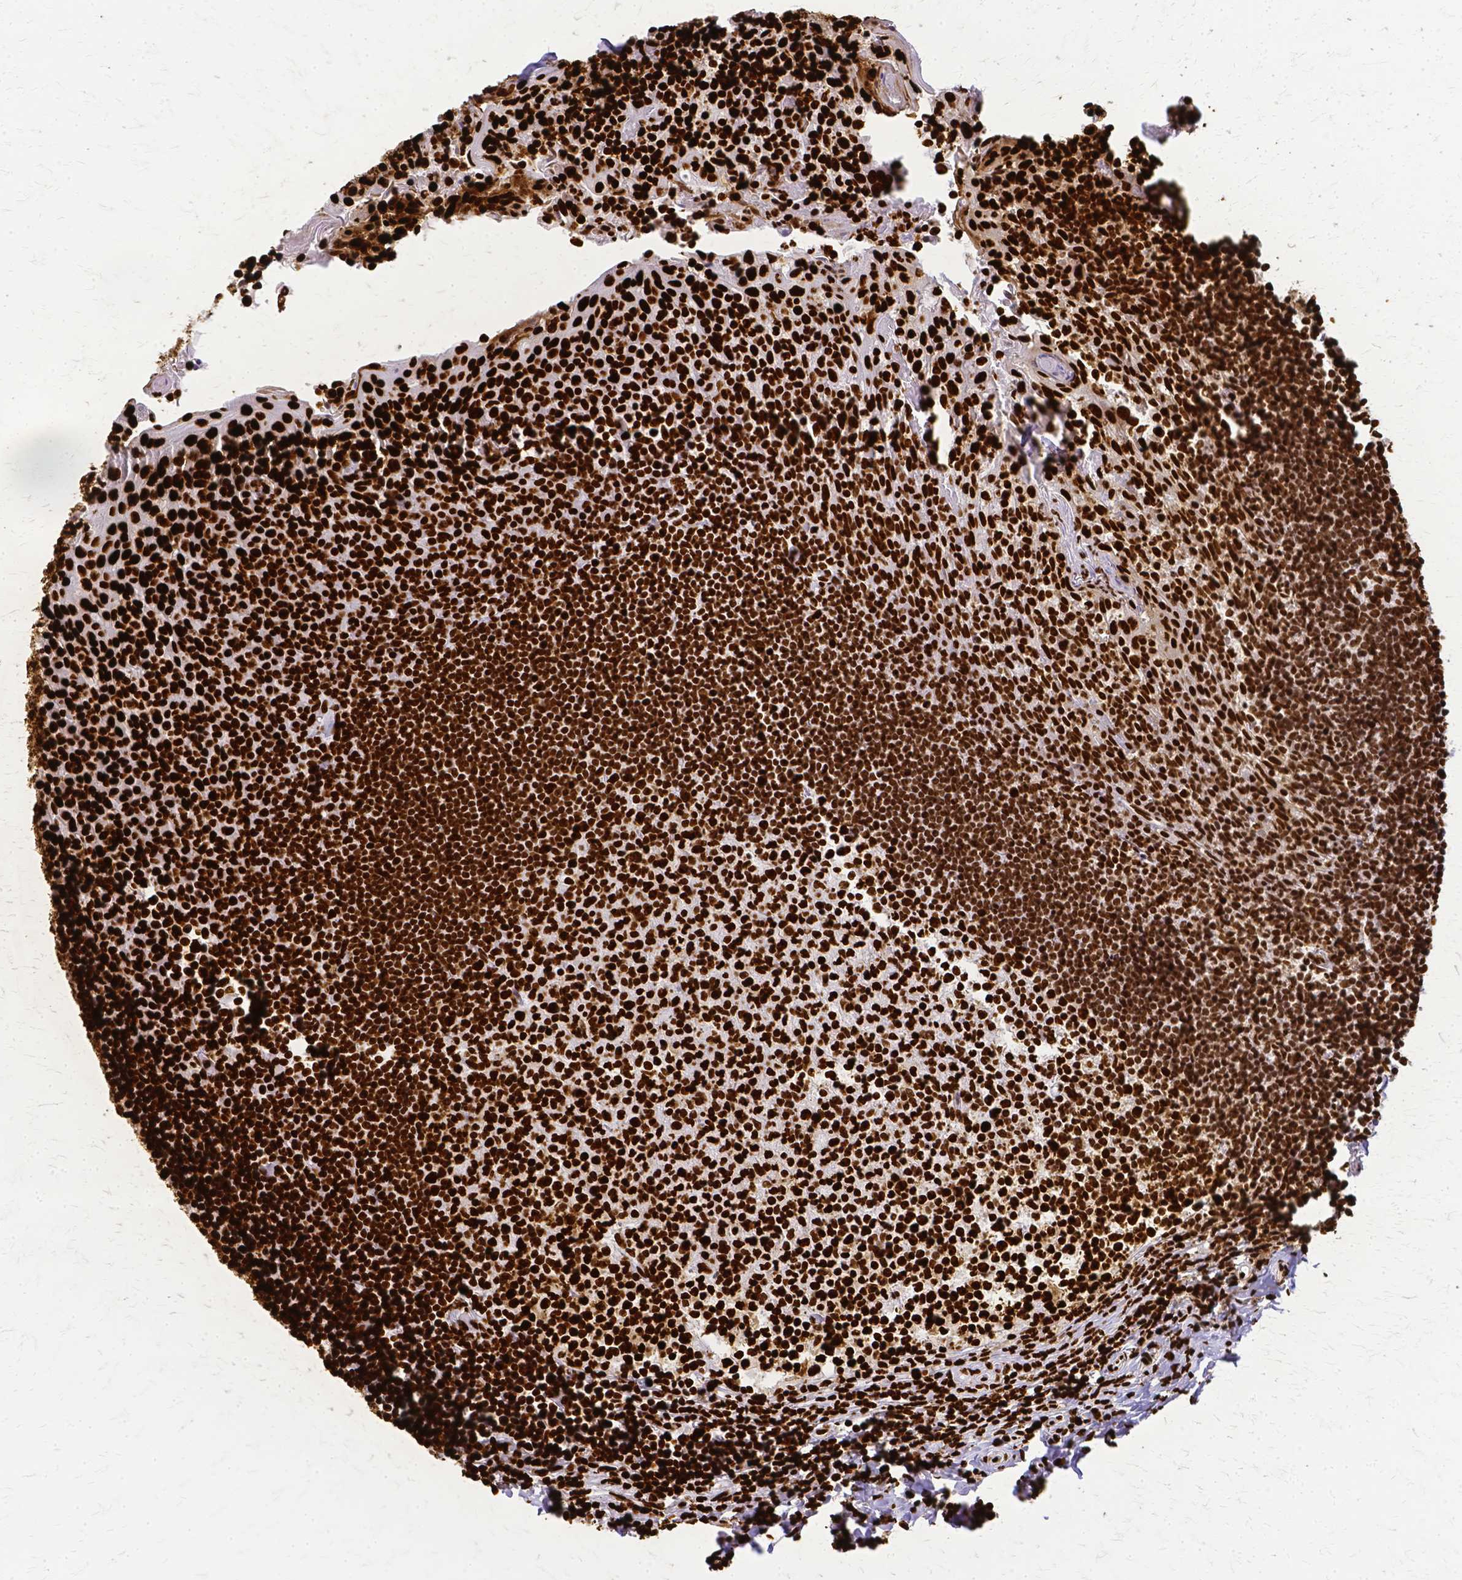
{"staining": {"intensity": "strong", "quantity": ">75%", "location": "nuclear"}, "tissue": "tonsil", "cell_type": "Germinal center cells", "image_type": "normal", "snomed": [{"axis": "morphology", "description": "Normal tissue, NOS"}, {"axis": "topography", "description": "Tonsil"}], "caption": "About >75% of germinal center cells in unremarkable human tonsil display strong nuclear protein positivity as visualized by brown immunohistochemical staining.", "gene": "SFPQ", "patient": {"sex": "female", "age": 10}}